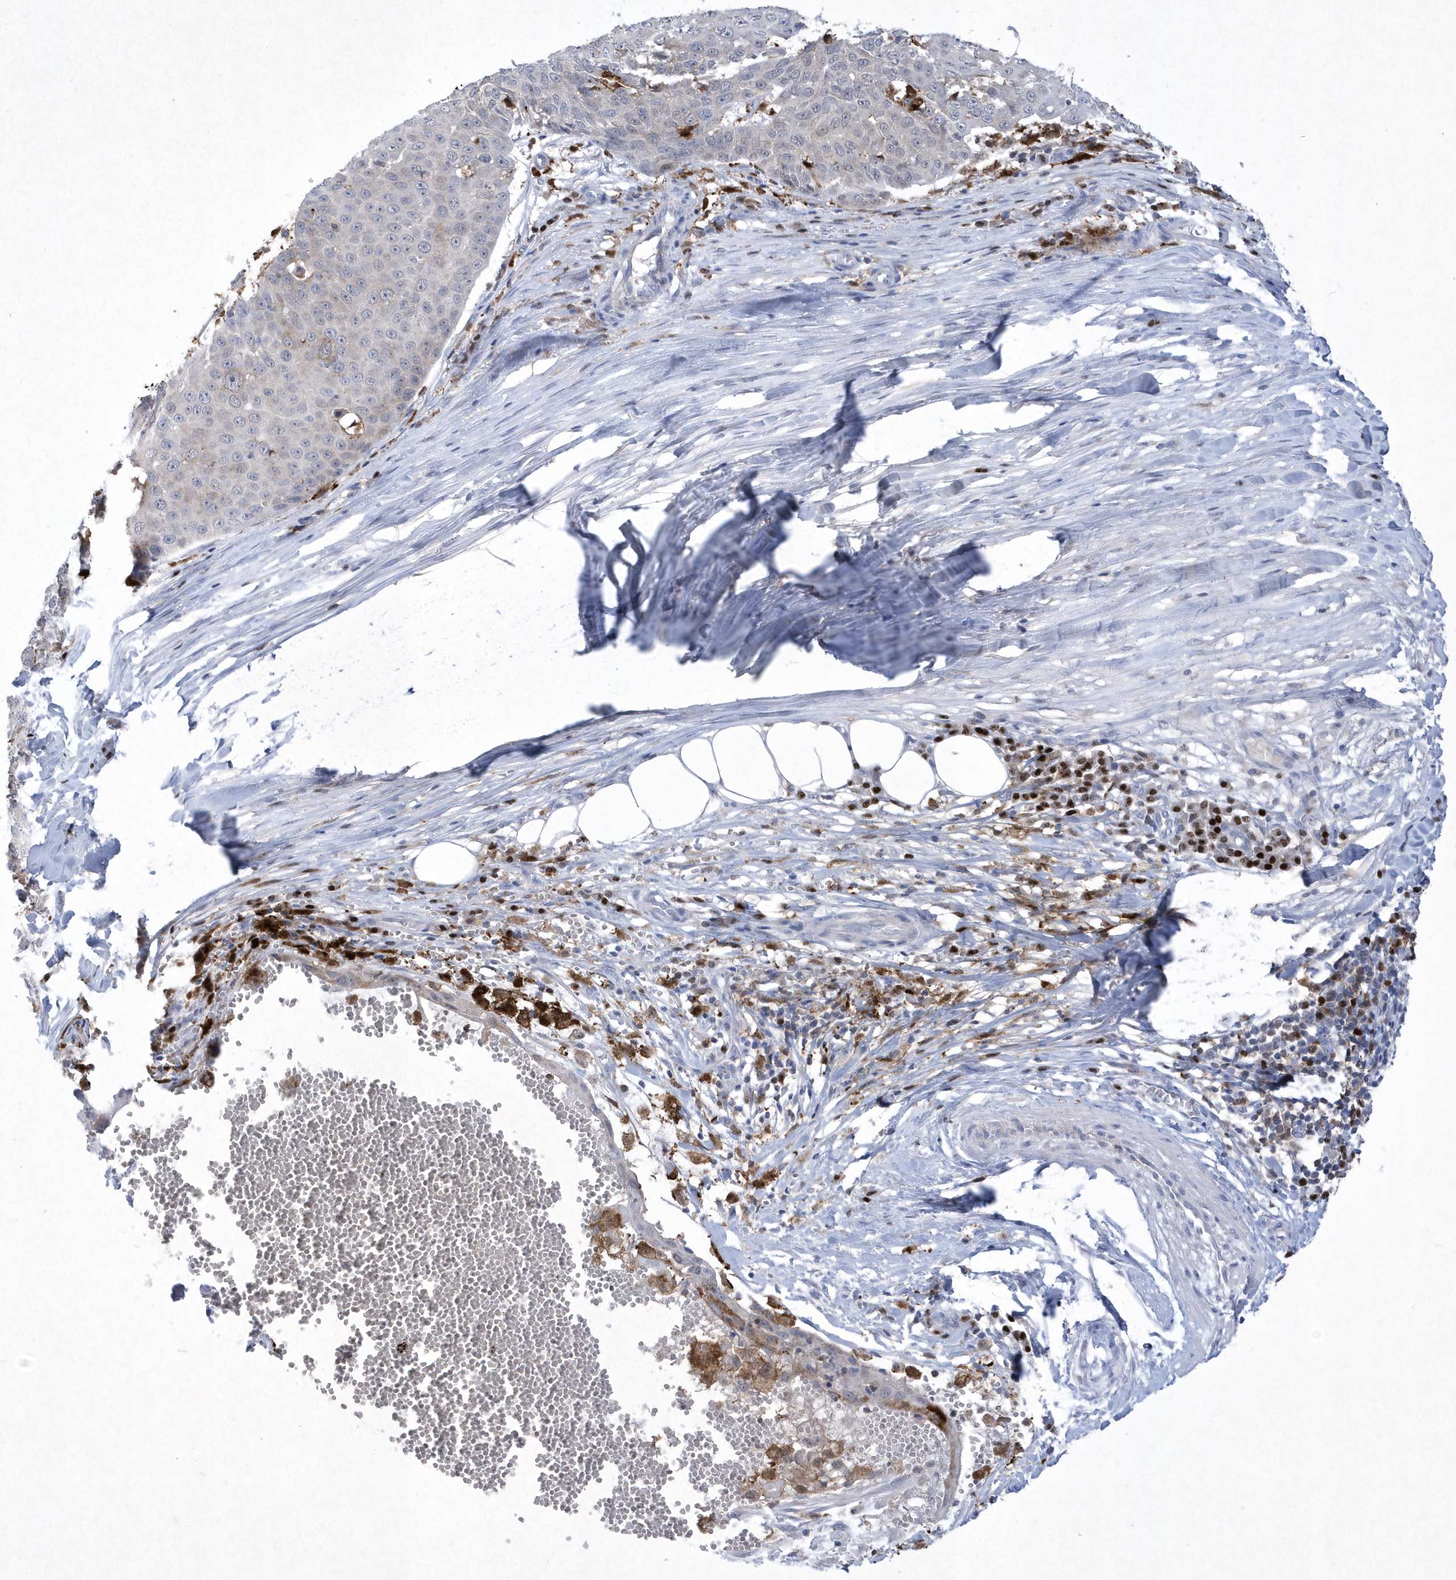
{"staining": {"intensity": "moderate", "quantity": "<25%", "location": "cytoplasmic/membranous"}, "tissue": "skin cancer", "cell_type": "Tumor cells", "image_type": "cancer", "snomed": [{"axis": "morphology", "description": "Squamous cell carcinoma, NOS"}, {"axis": "topography", "description": "Skin"}], "caption": "Skin cancer (squamous cell carcinoma) stained with DAB (3,3'-diaminobenzidine) immunohistochemistry (IHC) demonstrates low levels of moderate cytoplasmic/membranous positivity in approximately <25% of tumor cells.", "gene": "BHLHA15", "patient": {"sex": "male", "age": 71}}